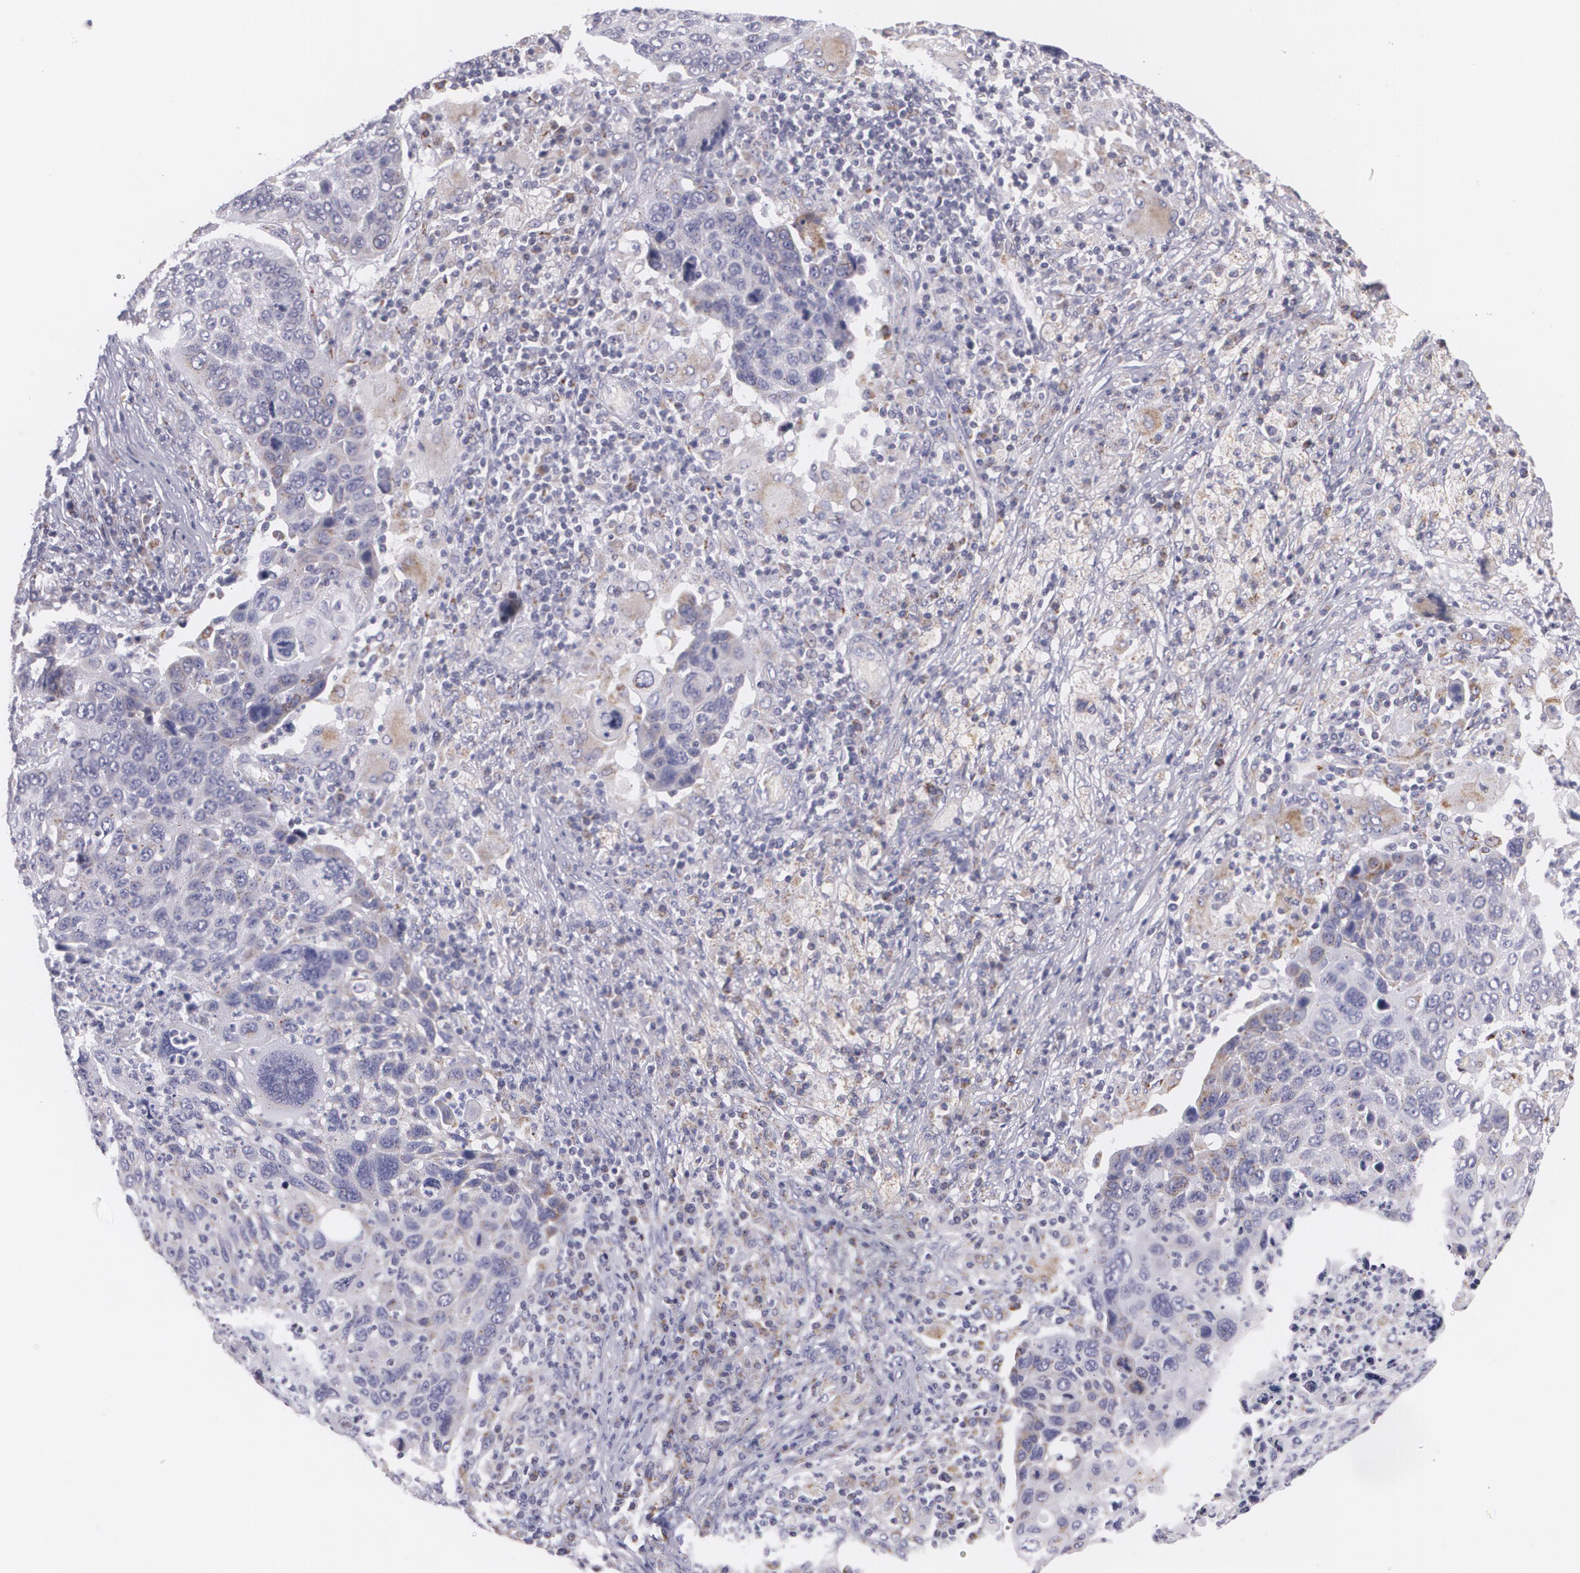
{"staining": {"intensity": "weak", "quantity": "<25%", "location": "cytoplasmic/membranous"}, "tissue": "lung cancer", "cell_type": "Tumor cells", "image_type": "cancer", "snomed": [{"axis": "morphology", "description": "Squamous cell carcinoma, NOS"}, {"axis": "topography", "description": "Lung"}], "caption": "This is a image of immunohistochemistry (IHC) staining of squamous cell carcinoma (lung), which shows no positivity in tumor cells. (Immunohistochemistry (ihc), brightfield microscopy, high magnification).", "gene": "CILK1", "patient": {"sex": "male", "age": 68}}